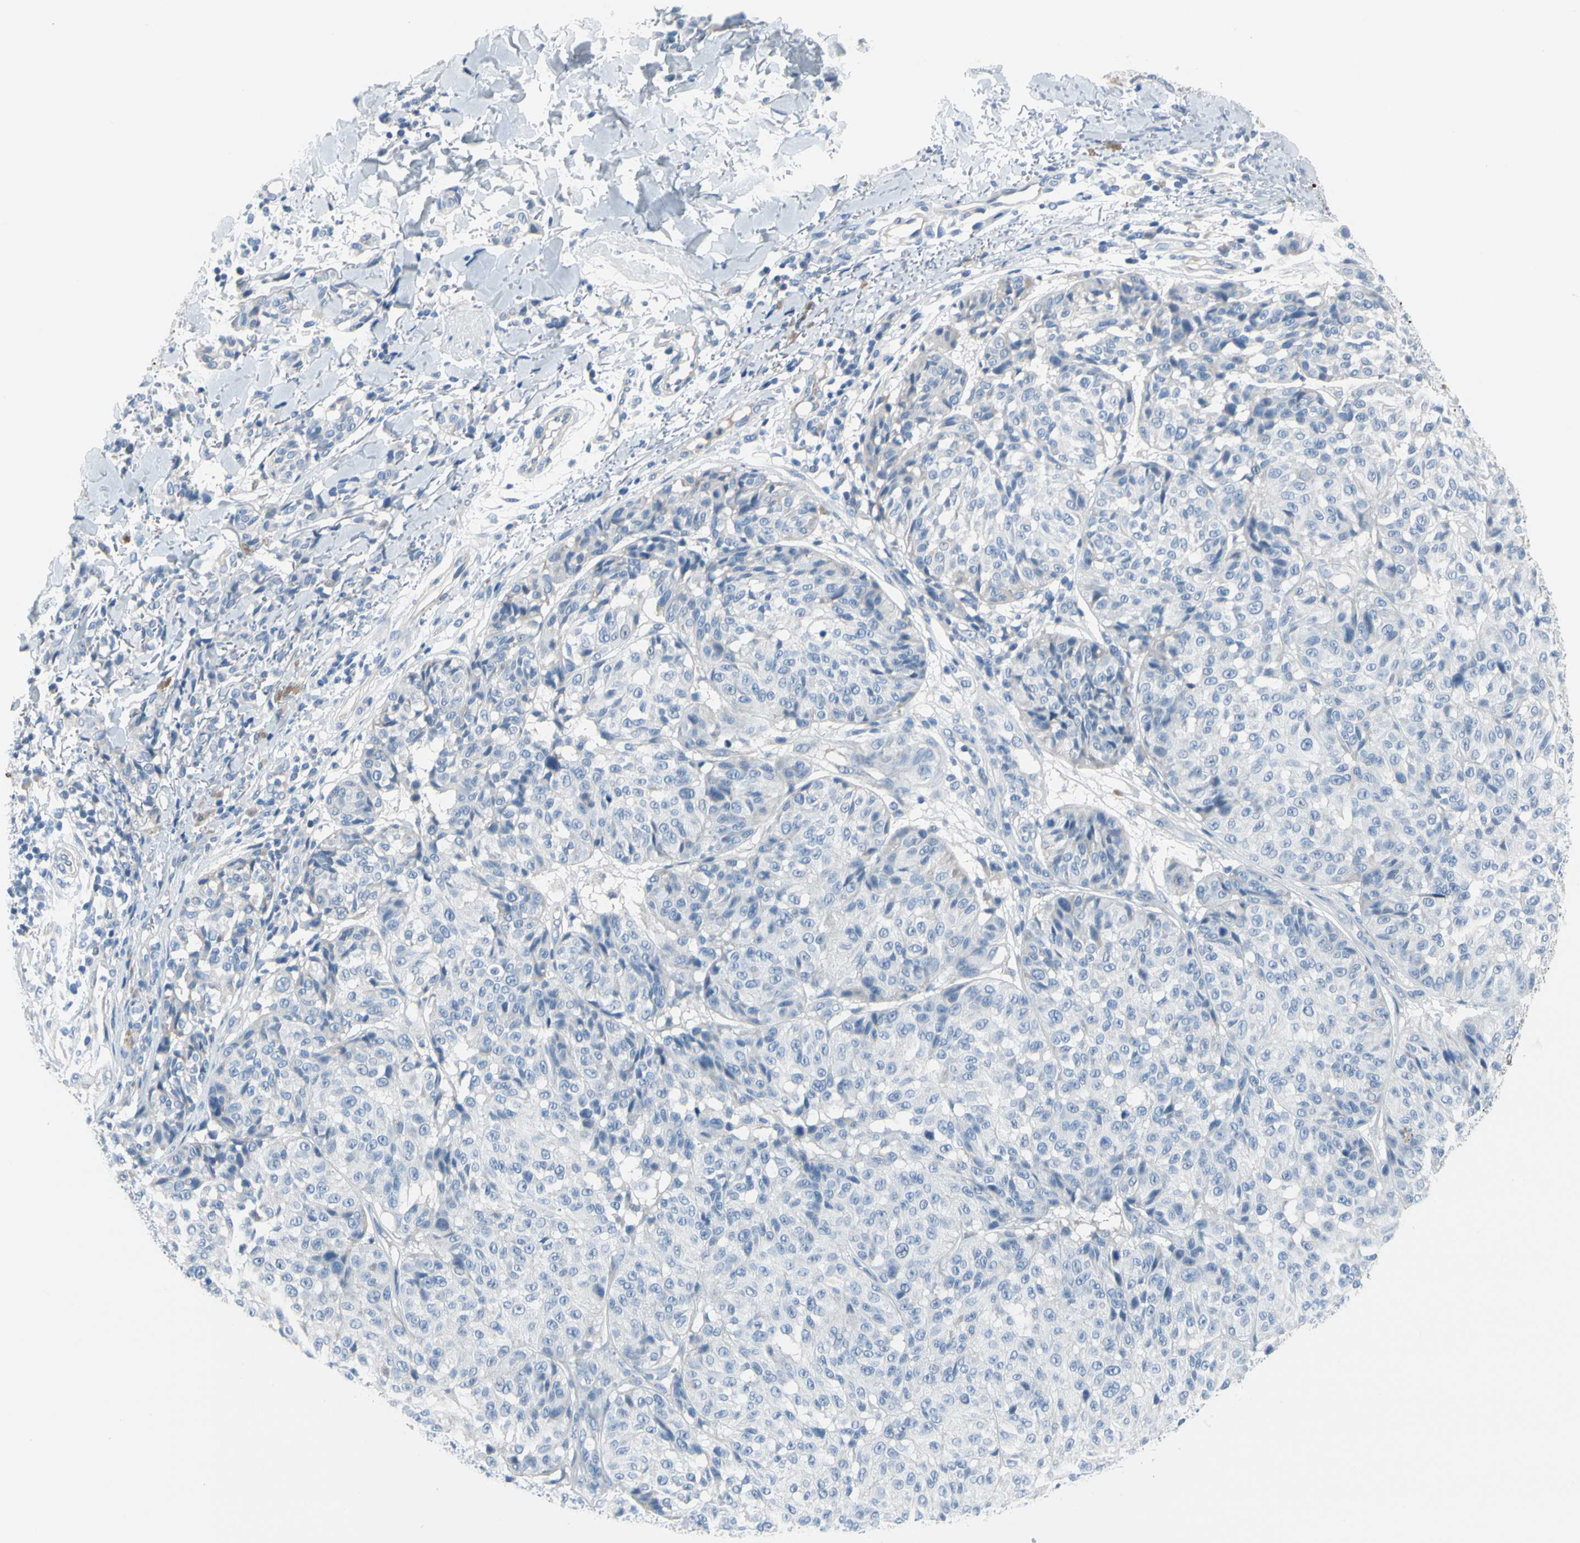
{"staining": {"intensity": "negative", "quantity": "none", "location": "none"}, "tissue": "melanoma", "cell_type": "Tumor cells", "image_type": "cancer", "snomed": [{"axis": "morphology", "description": "Malignant melanoma, NOS"}, {"axis": "topography", "description": "Skin"}], "caption": "IHC photomicrograph of neoplastic tissue: human melanoma stained with DAB (3,3'-diaminobenzidine) exhibits no significant protein expression in tumor cells.", "gene": "MUC5B", "patient": {"sex": "female", "age": 46}}